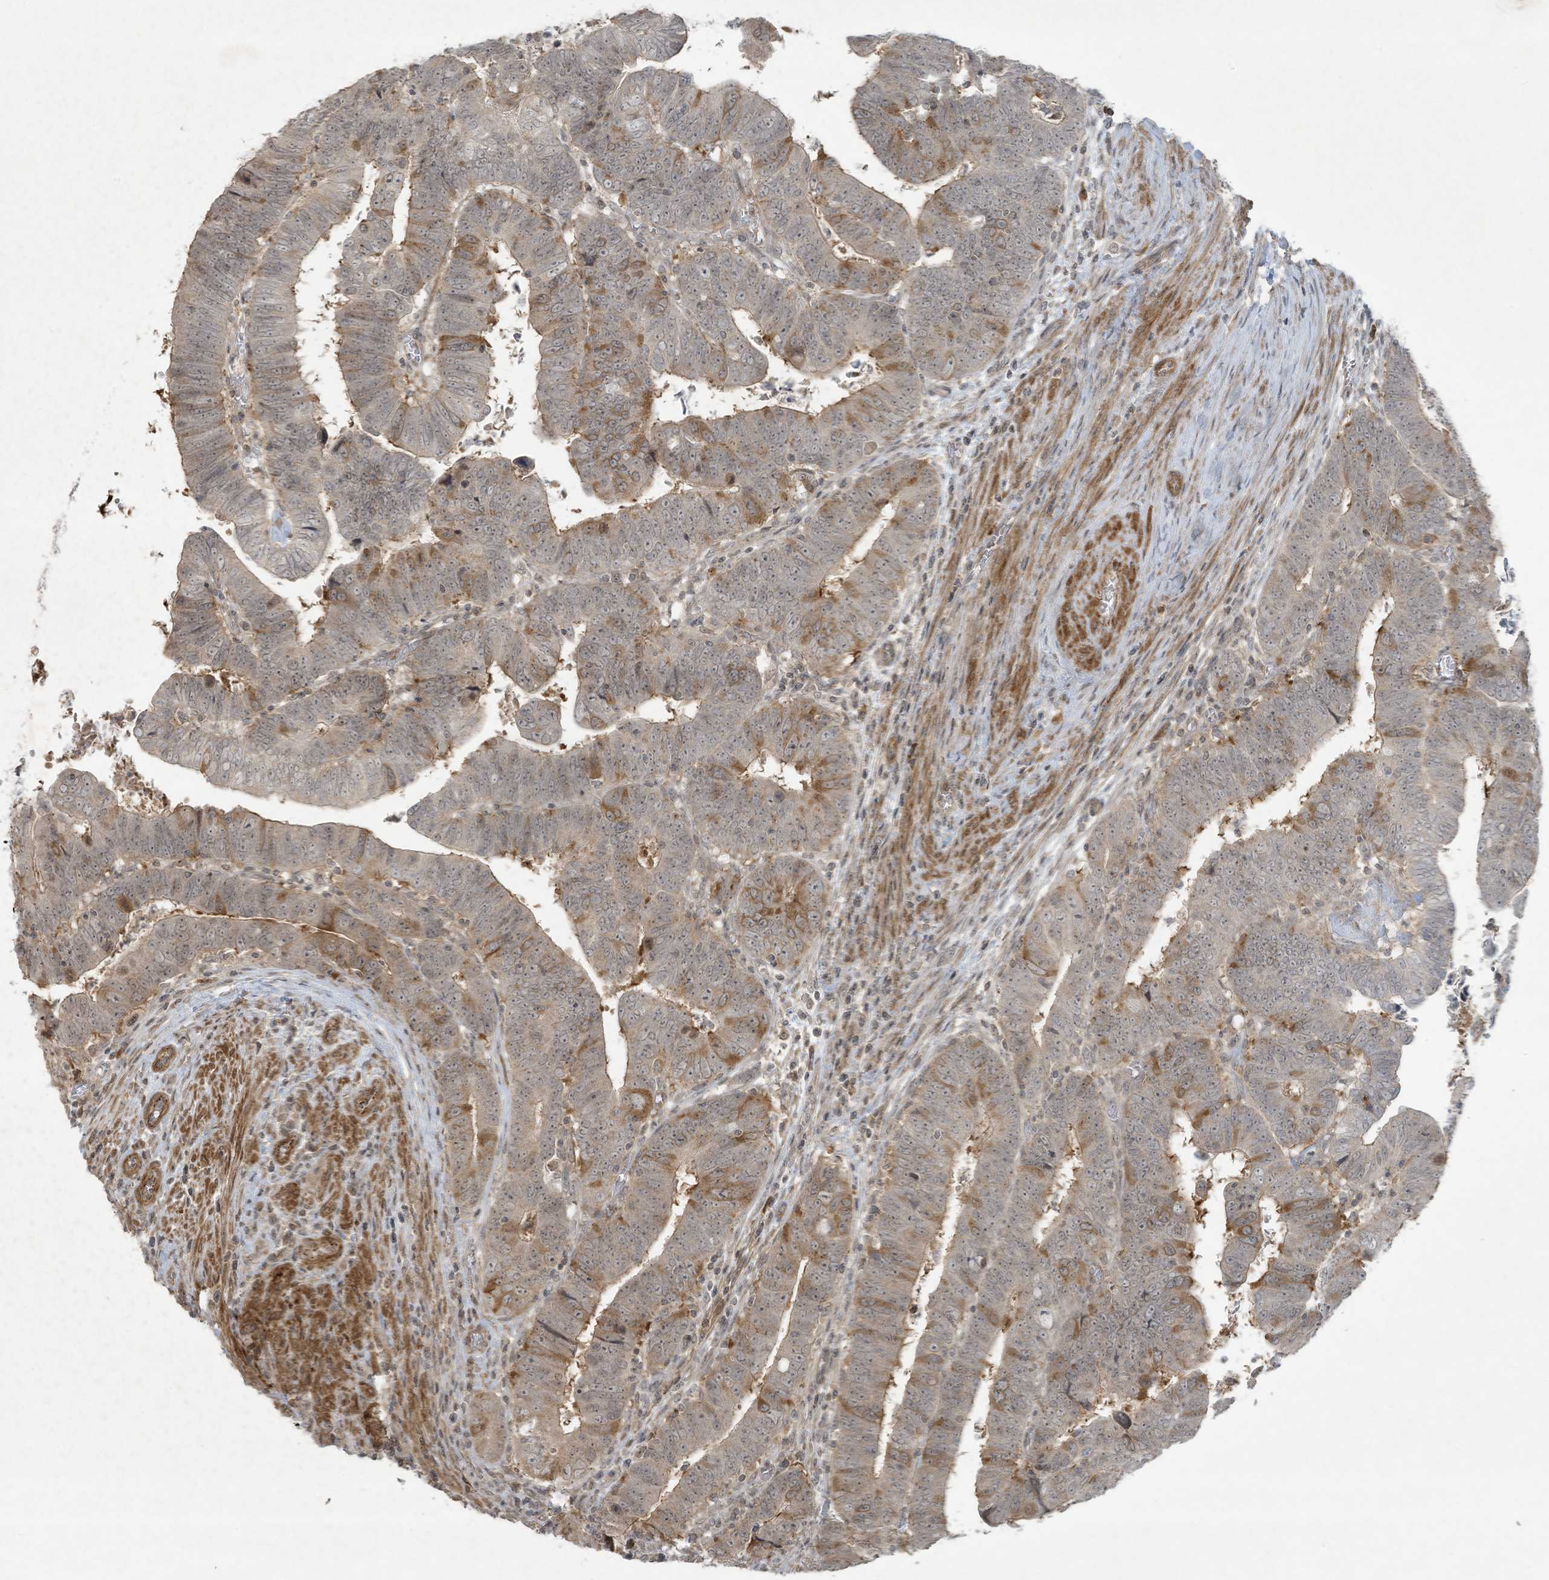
{"staining": {"intensity": "moderate", "quantity": "<25%", "location": "cytoplasmic/membranous"}, "tissue": "colorectal cancer", "cell_type": "Tumor cells", "image_type": "cancer", "snomed": [{"axis": "morphology", "description": "Normal tissue, NOS"}, {"axis": "morphology", "description": "Adenocarcinoma, NOS"}, {"axis": "topography", "description": "Rectum"}], "caption": "IHC histopathology image of colorectal cancer (adenocarcinoma) stained for a protein (brown), which displays low levels of moderate cytoplasmic/membranous positivity in about <25% of tumor cells.", "gene": "ZNF263", "patient": {"sex": "female", "age": 65}}